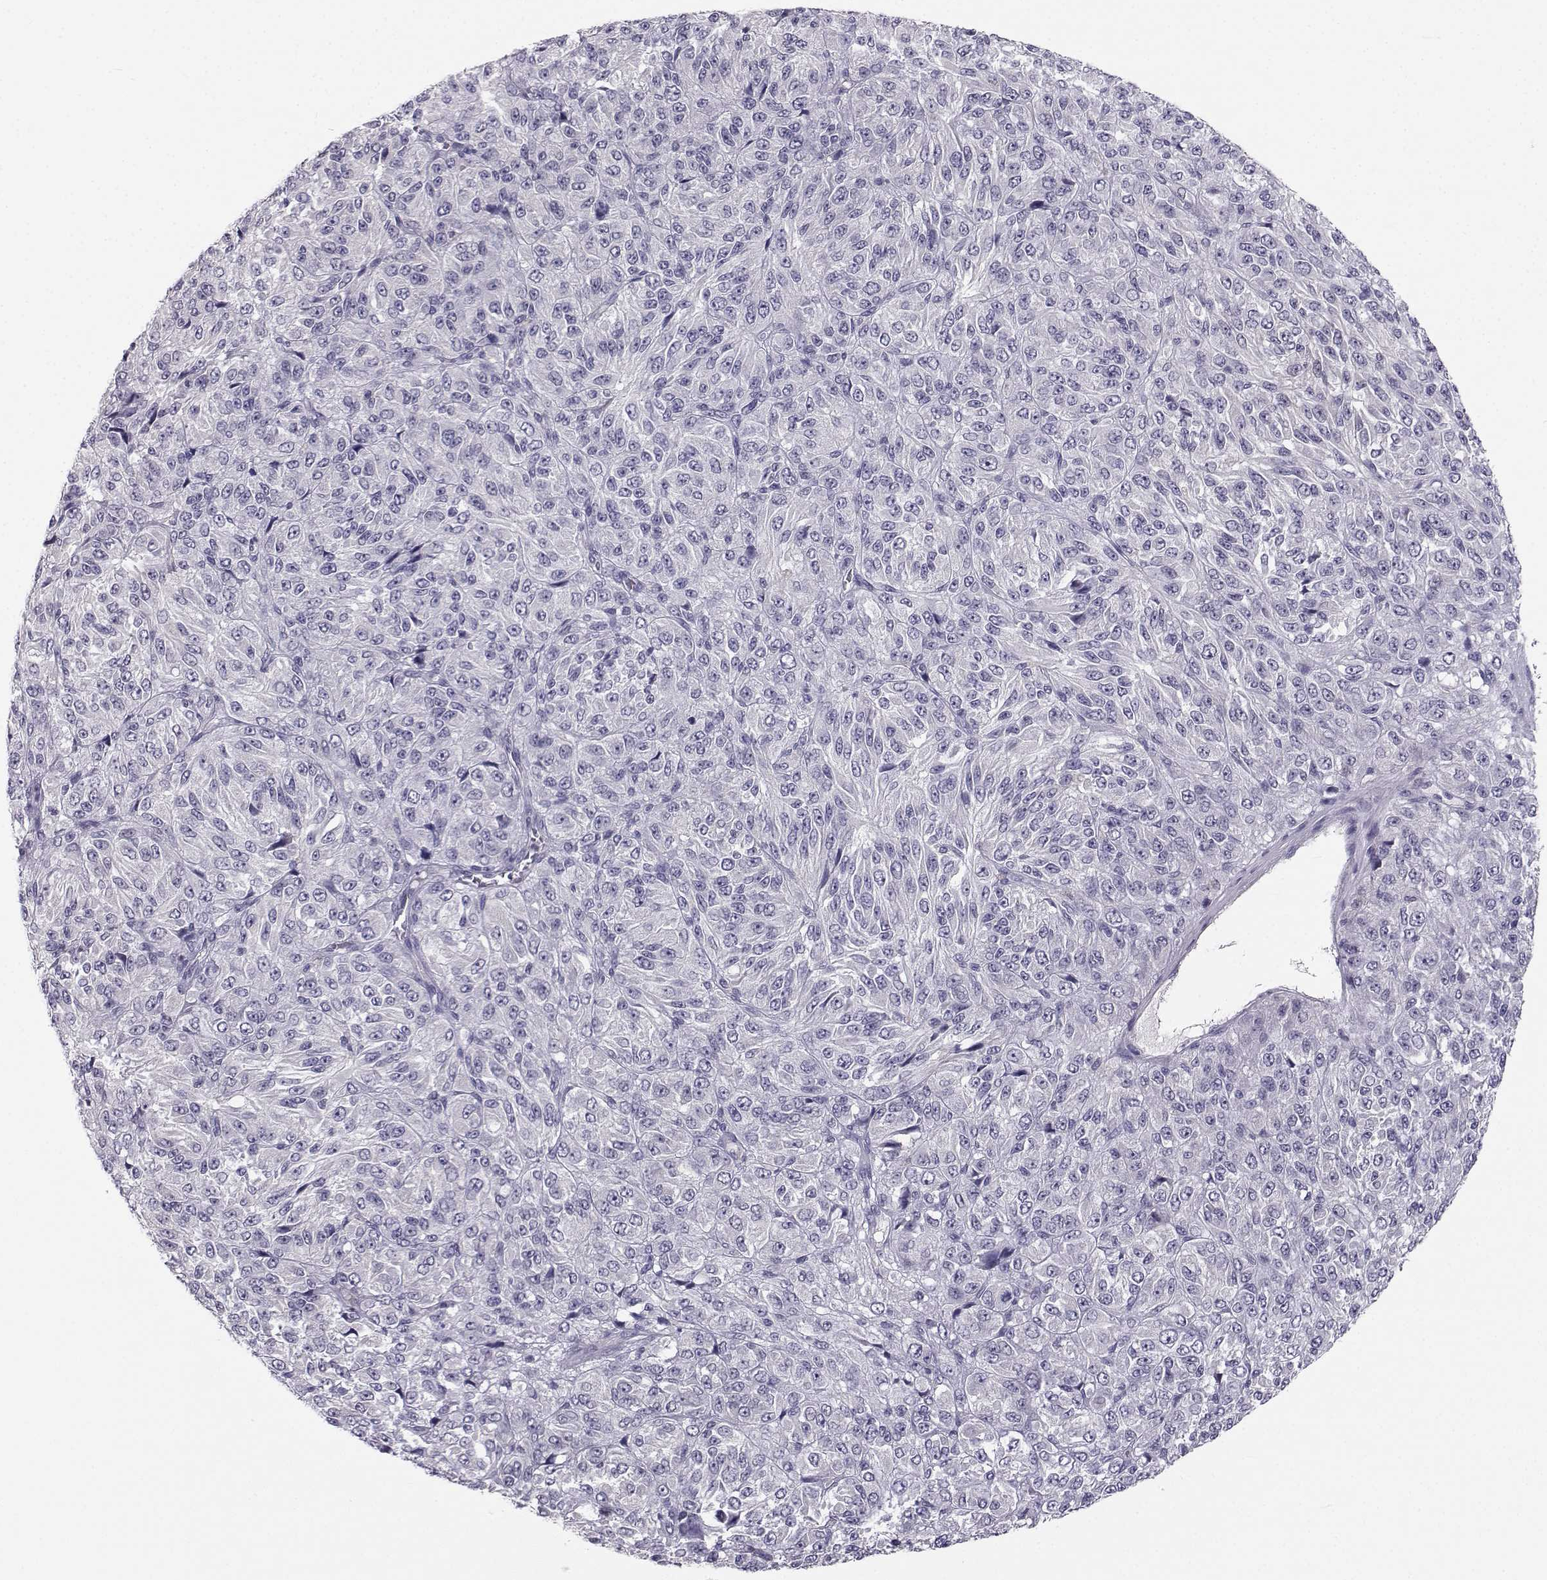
{"staining": {"intensity": "negative", "quantity": "none", "location": "none"}, "tissue": "melanoma", "cell_type": "Tumor cells", "image_type": "cancer", "snomed": [{"axis": "morphology", "description": "Malignant melanoma, Metastatic site"}, {"axis": "topography", "description": "Brain"}], "caption": "IHC micrograph of neoplastic tissue: melanoma stained with DAB (3,3'-diaminobenzidine) demonstrates no significant protein staining in tumor cells.", "gene": "MROH7", "patient": {"sex": "female", "age": 56}}